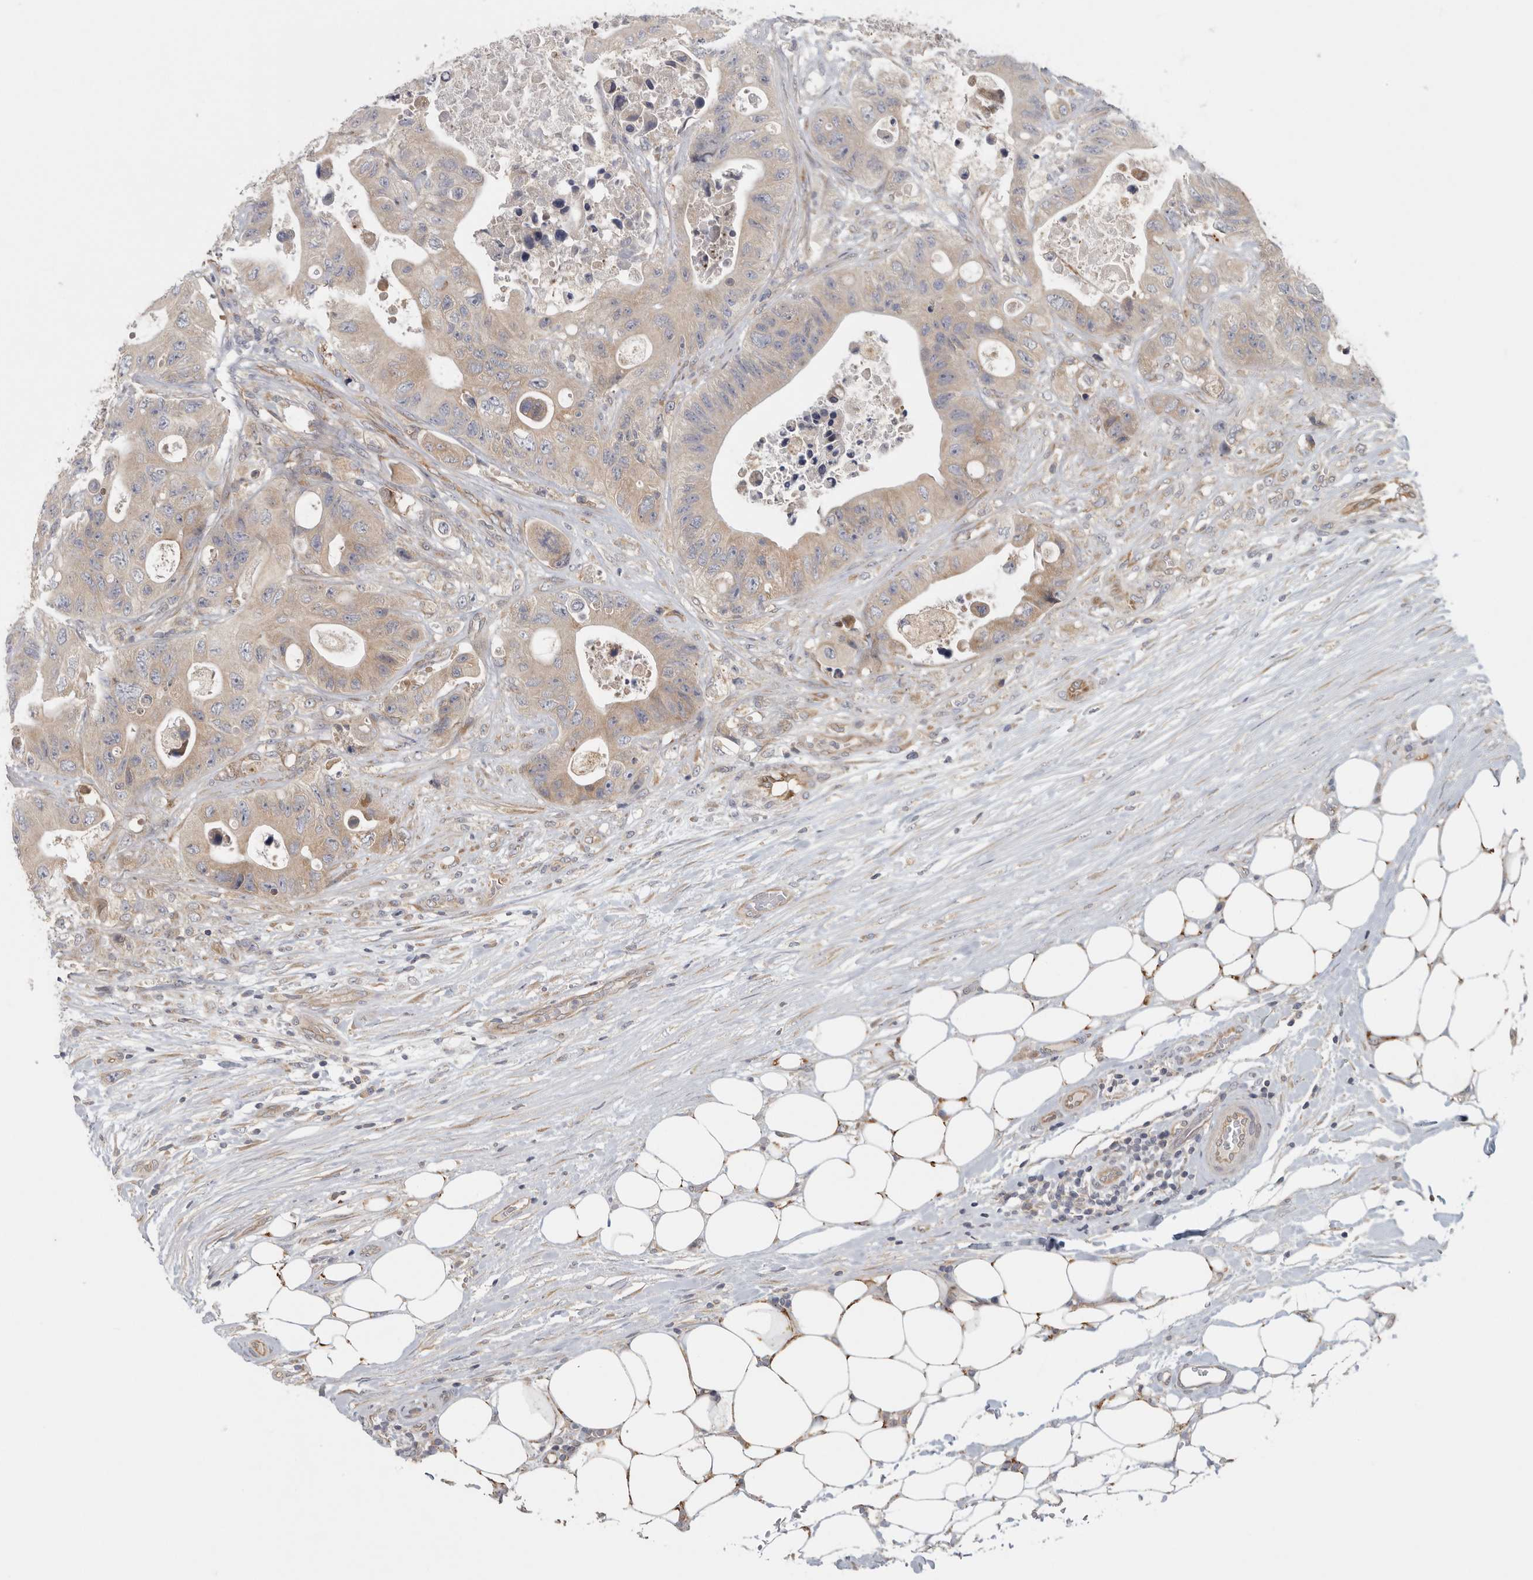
{"staining": {"intensity": "weak", "quantity": "25%-75%", "location": "cytoplasmic/membranous"}, "tissue": "colorectal cancer", "cell_type": "Tumor cells", "image_type": "cancer", "snomed": [{"axis": "morphology", "description": "Adenocarcinoma, NOS"}, {"axis": "topography", "description": "Colon"}], "caption": "Human colorectal cancer stained for a protein (brown) reveals weak cytoplasmic/membranous positive staining in approximately 25%-75% of tumor cells.", "gene": "BCAP29", "patient": {"sex": "female", "age": 46}}